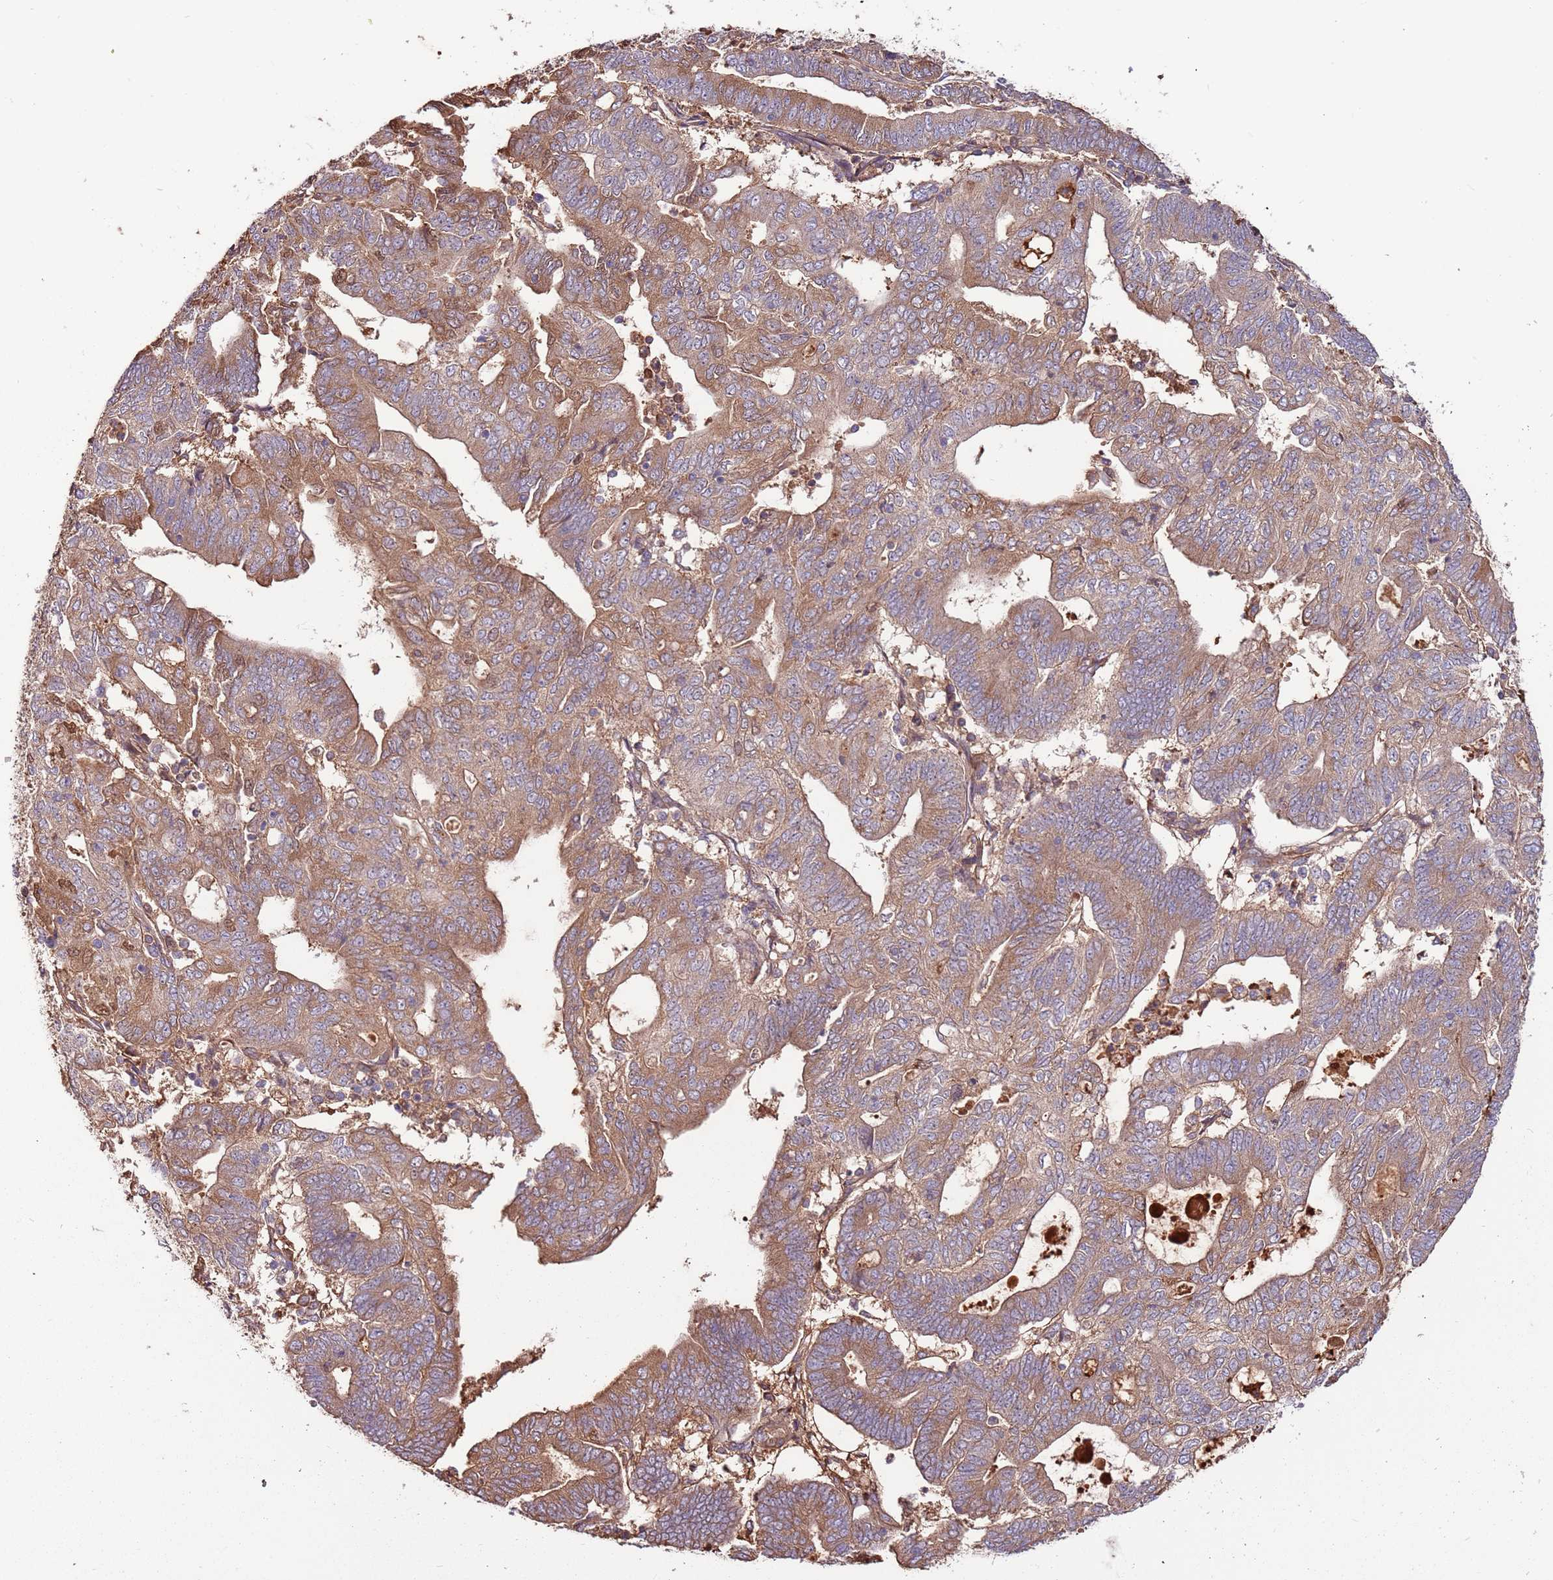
{"staining": {"intensity": "moderate", "quantity": ">75%", "location": "cytoplasmic/membranous"}, "tissue": "endometrial cancer", "cell_type": "Tumor cells", "image_type": "cancer", "snomed": [{"axis": "morphology", "description": "Adenocarcinoma, NOS"}, {"axis": "topography", "description": "Endometrium"}], "caption": "Immunohistochemical staining of human endometrial adenocarcinoma demonstrates medium levels of moderate cytoplasmic/membranous staining in approximately >75% of tumor cells.", "gene": "DENR", "patient": {"sex": "female", "age": 70}}